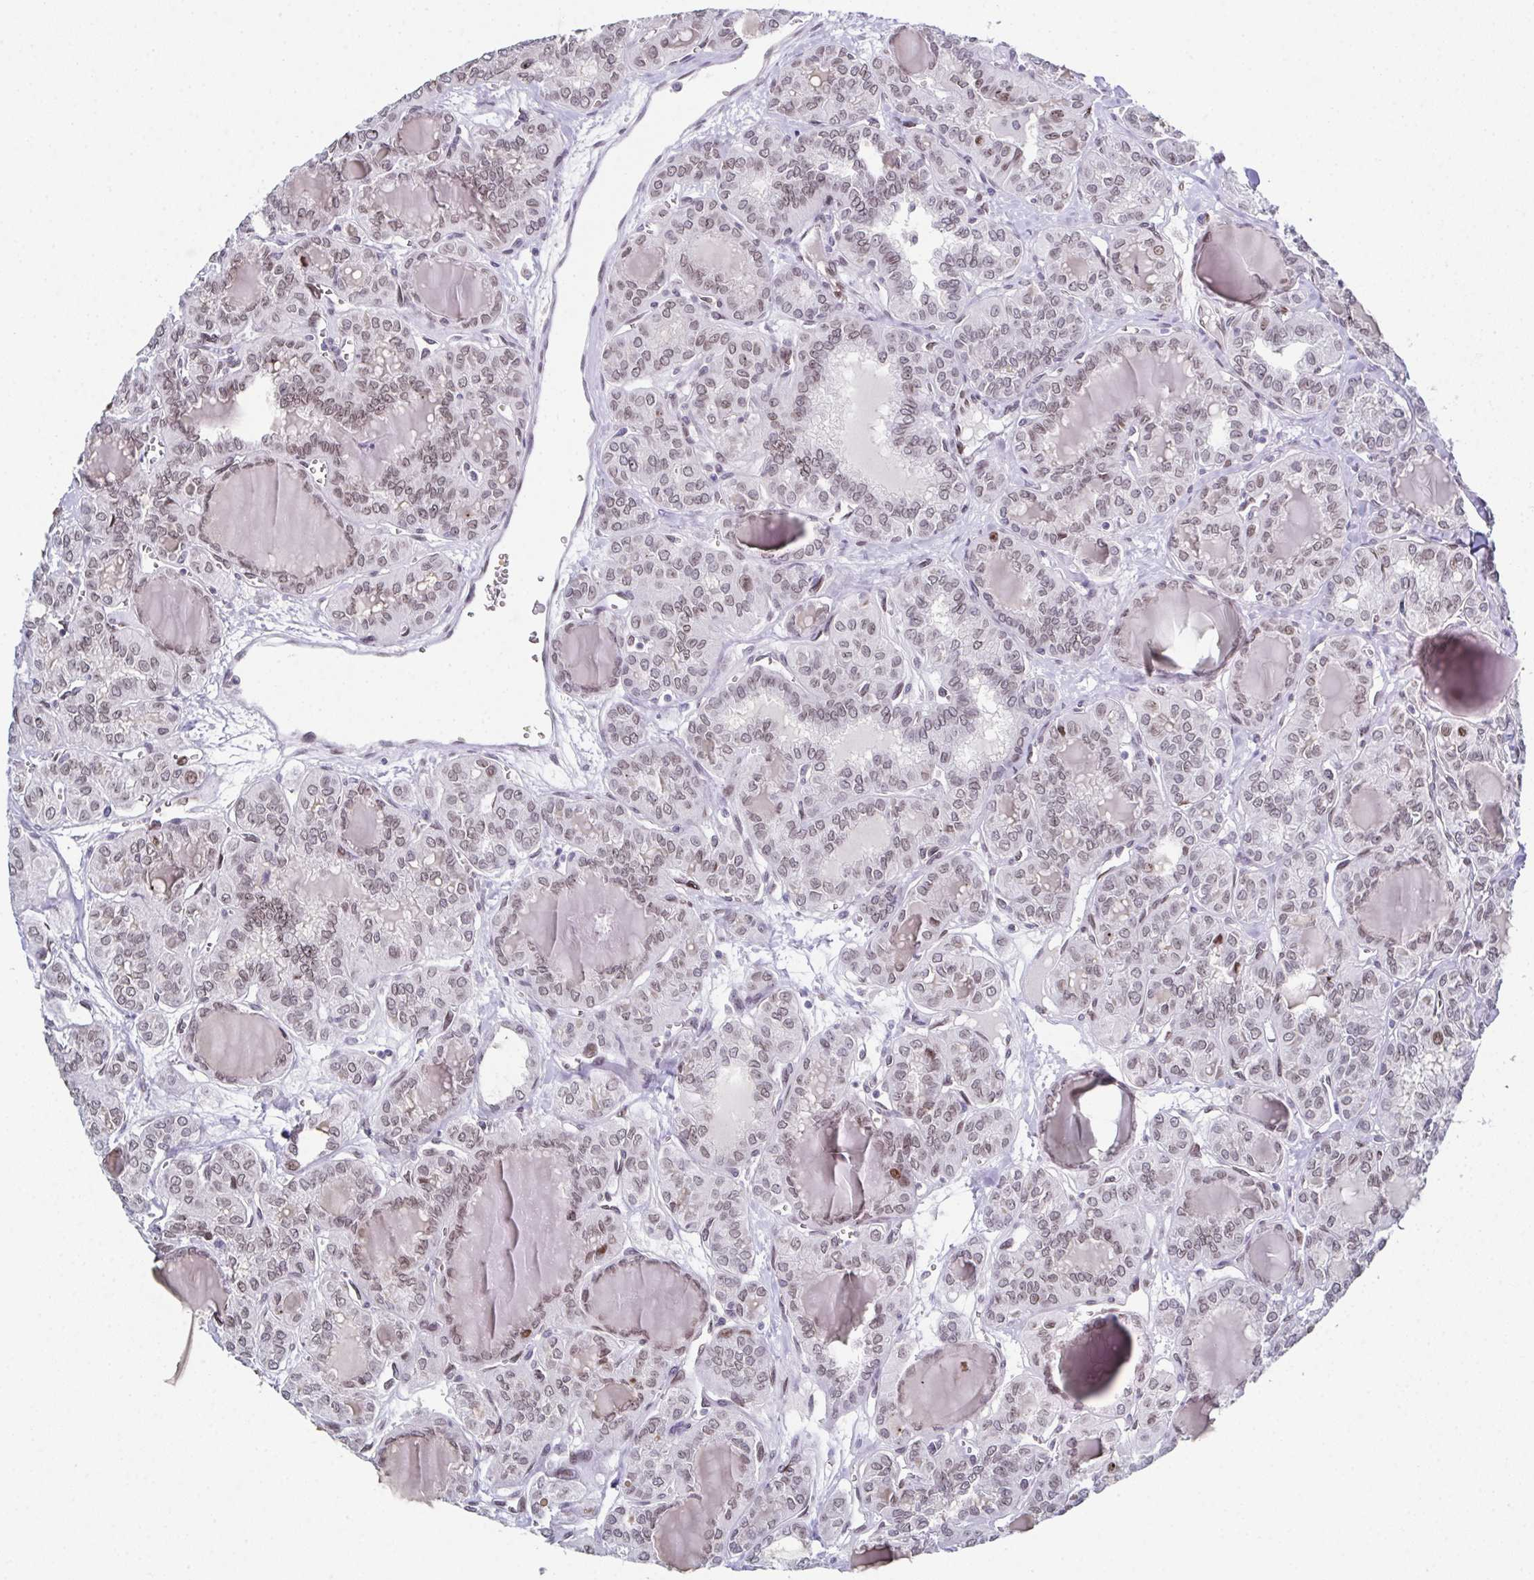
{"staining": {"intensity": "weak", "quantity": "25%-75%", "location": "cytoplasmic/membranous,nuclear"}, "tissue": "thyroid cancer", "cell_type": "Tumor cells", "image_type": "cancer", "snomed": [{"axis": "morphology", "description": "Papillary adenocarcinoma, NOS"}, {"axis": "topography", "description": "Thyroid gland"}], "caption": "This is an image of immunohistochemistry staining of thyroid papillary adenocarcinoma, which shows weak positivity in the cytoplasmic/membranous and nuclear of tumor cells.", "gene": "RB1", "patient": {"sex": "female", "age": 41}}